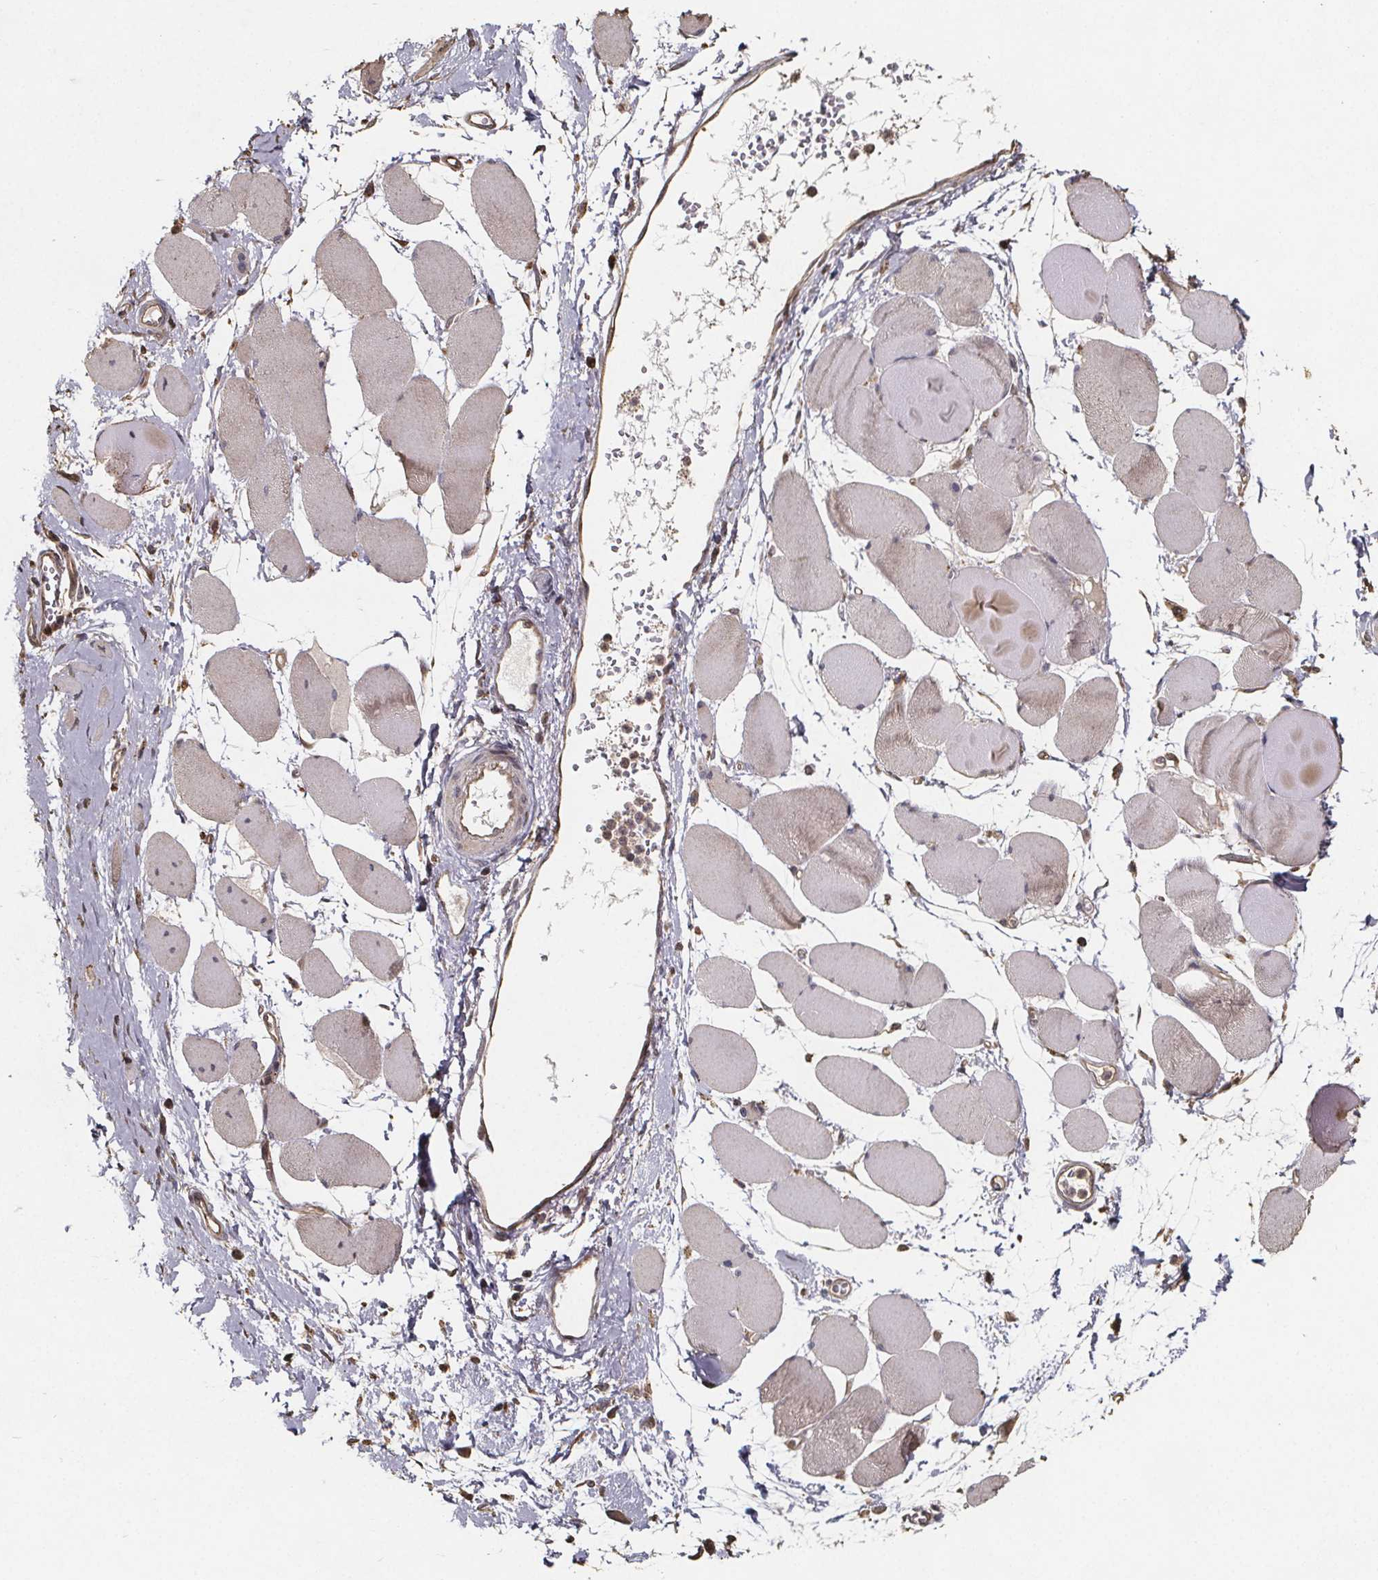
{"staining": {"intensity": "weak", "quantity": "<25%", "location": "cytoplasmic/membranous"}, "tissue": "skeletal muscle", "cell_type": "Myocytes", "image_type": "normal", "snomed": [{"axis": "morphology", "description": "Normal tissue, NOS"}, {"axis": "topography", "description": "Skeletal muscle"}], "caption": "IHC micrograph of benign skeletal muscle: skeletal muscle stained with DAB displays no significant protein staining in myocytes.", "gene": "ZNF879", "patient": {"sex": "female", "age": 75}}